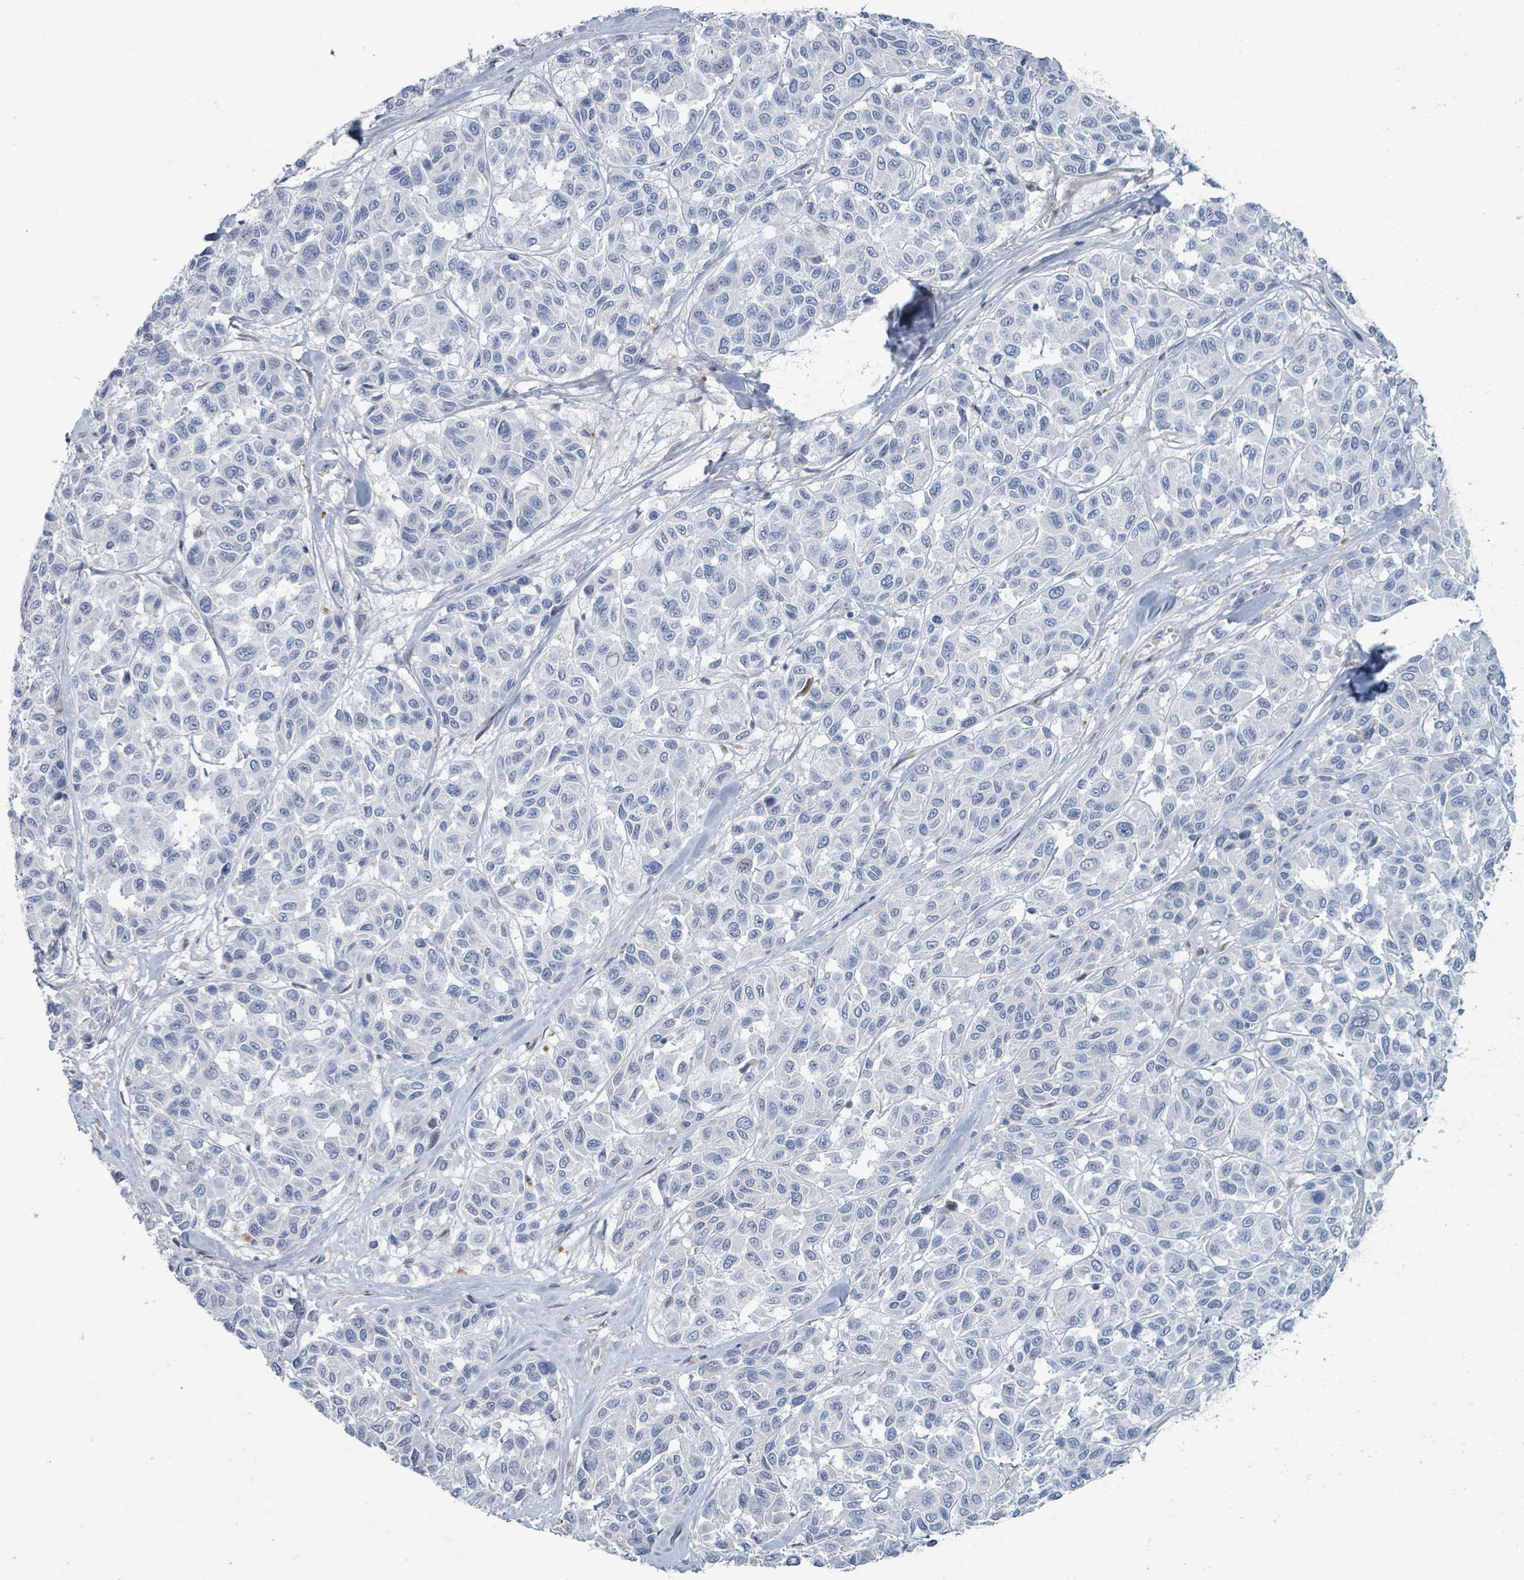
{"staining": {"intensity": "negative", "quantity": "none", "location": "none"}, "tissue": "melanoma", "cell_type": "Tumor cells", "image_type": "cancer", "snomed": [{"axis": "morphology", "description": "Malignant melanoma, NOS"}, {"axis": "topography", "description": "Skin"}], "caption": "The photomicrograph reveals no significant staining in tumor cells of melanoma. (Immunohistochemistry, brightfield microscopy, high magnification).", "gene": "RAB33B", "patient": {"sex": "female", "age": 66}}